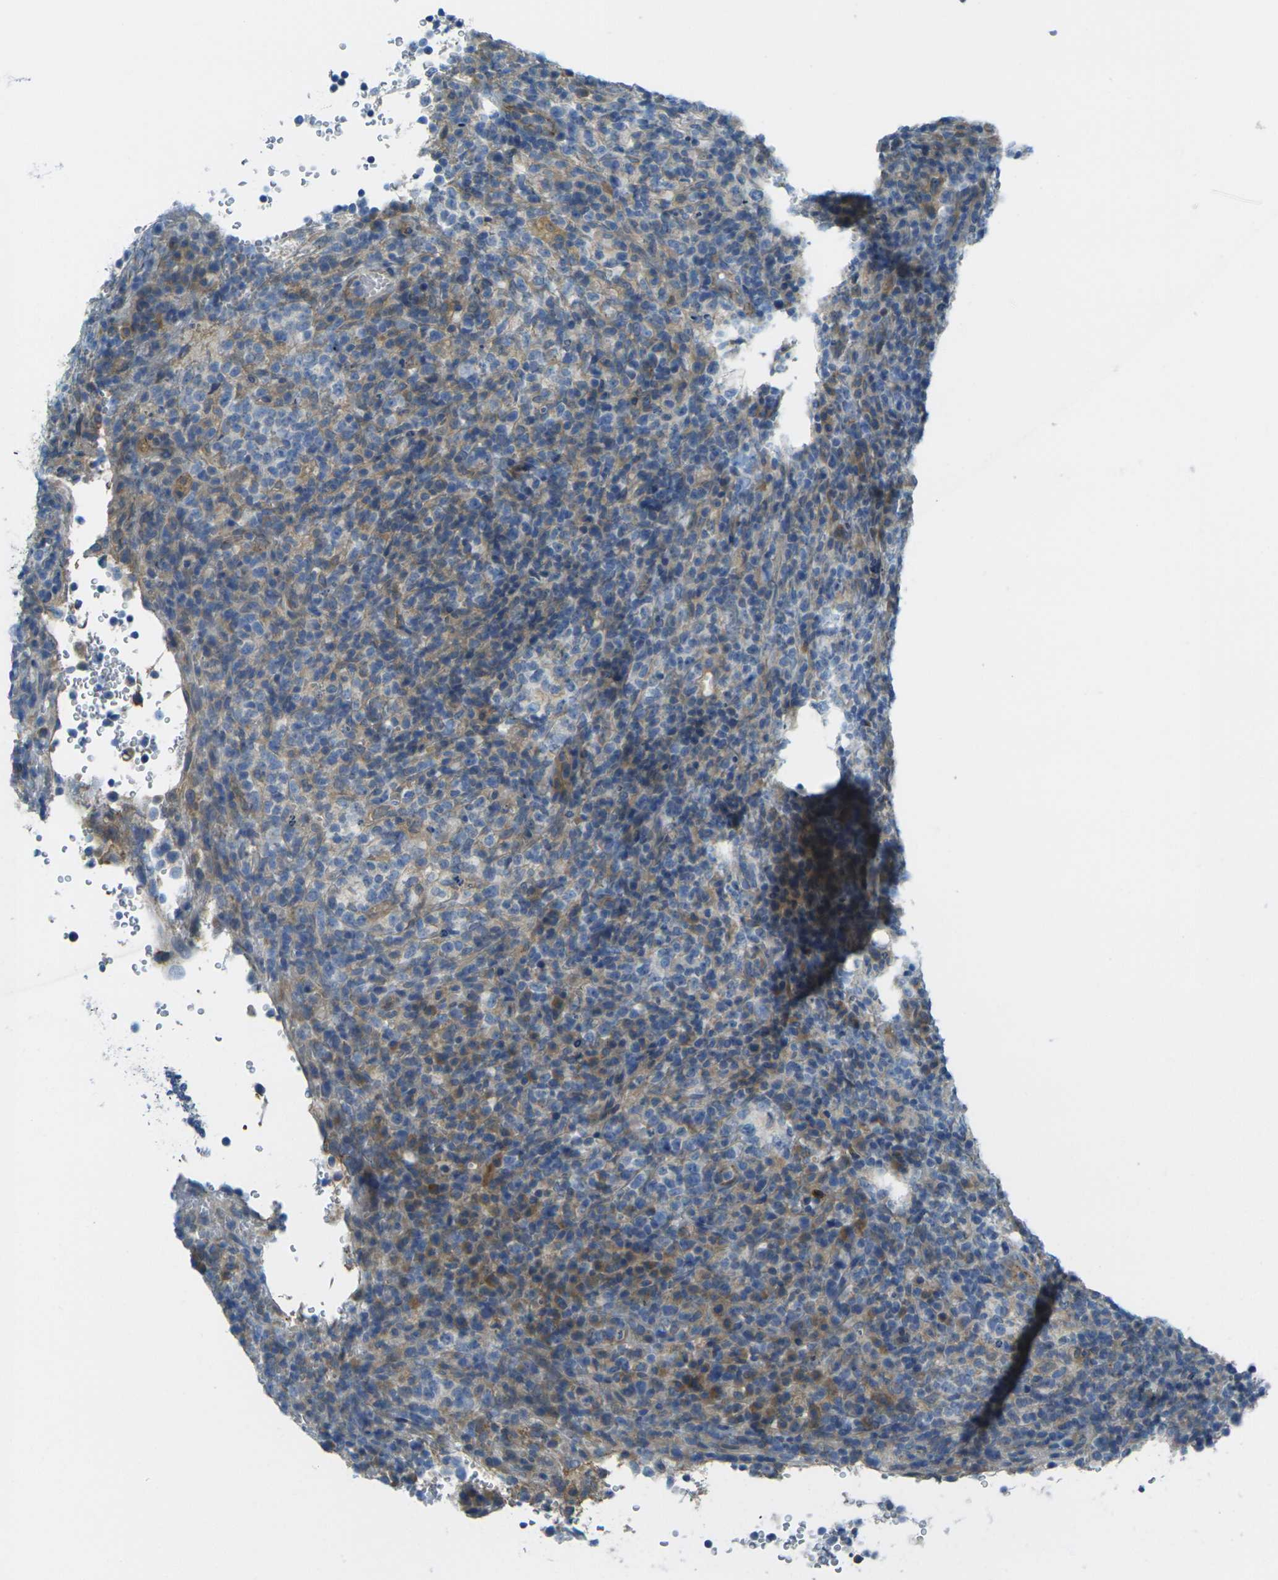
{"staining": {"intensity": "weak", "quantity": "<25%", "location": "cytoplasmic/membranous"}, "tissue": "lymphoma", "cell_type": "Tumor cells", "image_type": "cancer", "snomed": [{"axis": "morphology", "description": "Malignant lymphoma, non-Hodgkin's type, High grade"}, {"axis": "topography", "description": "Lymph node"}], "caption": "The histopathology image shows no staining of tumor cells in malignant lymphoma, non-Hodgkin's type (high-grade).", "gene": "RHBDD1", "patient": {"sex": "female", "age": 76}}